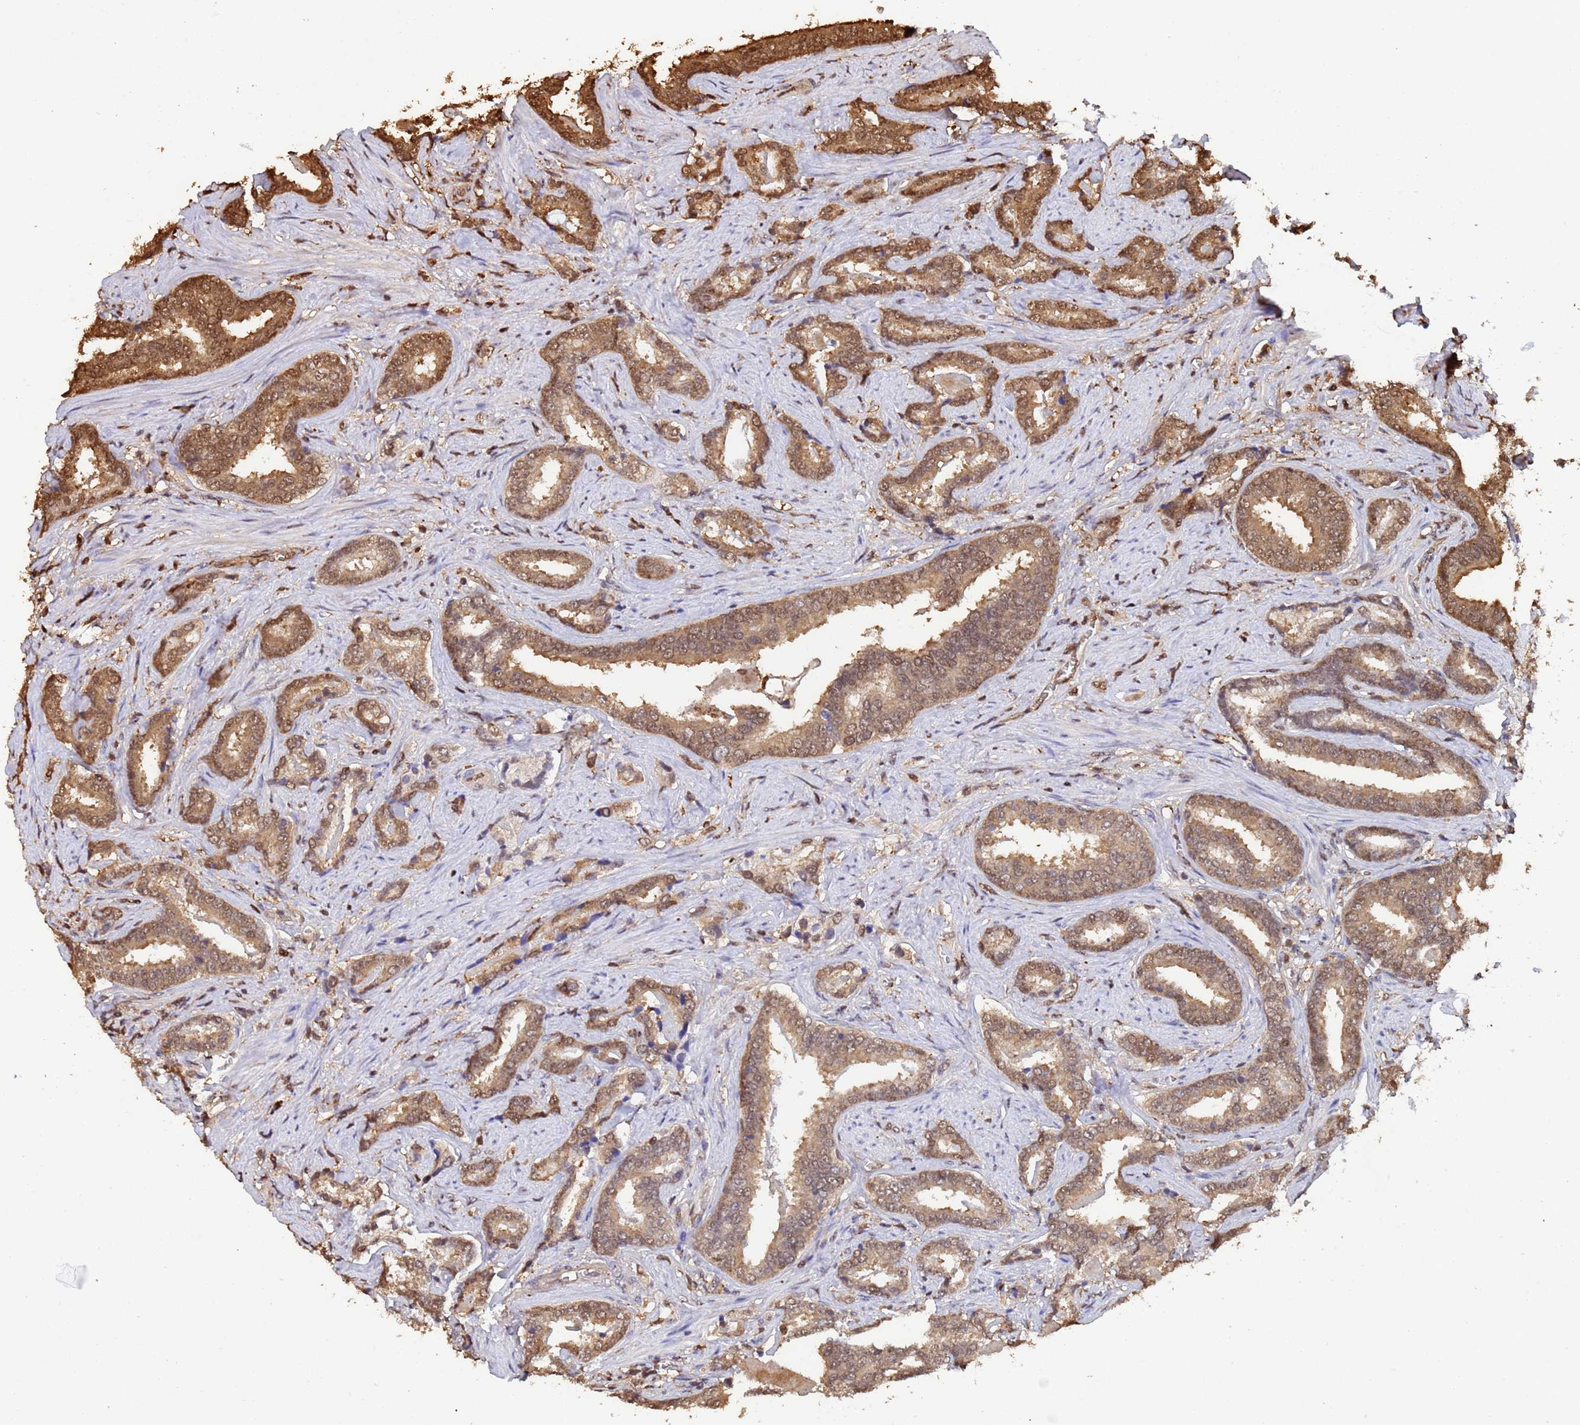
{"staining": {"intensity": "moderate", "quantity": ">75%", "location": "cytoplasmic/membranous,nuclear"}, "tissue": "prostate cancer", "cell_type": "Tumor cells", "image_type": "cancer", "snomed": [{"axis": "morphology", "description": "Adenocarcinoma, High grade"}, {"axis": "topography", "description": "Prostate"}], "caption": "The image shows immunohistochemical staining of prostate adenocarcinoma (high-grade). There is moderate cytoplasmic/membranous and nuclear positivity is appreciated in about >75% of tumor cells. (DAB (3,3'-diaminobenzidine) IHC, brown staining for protein, blue staining for nuclei).", "gene": "SUMO4", "patient": {"sex": "male", "age": 67}}